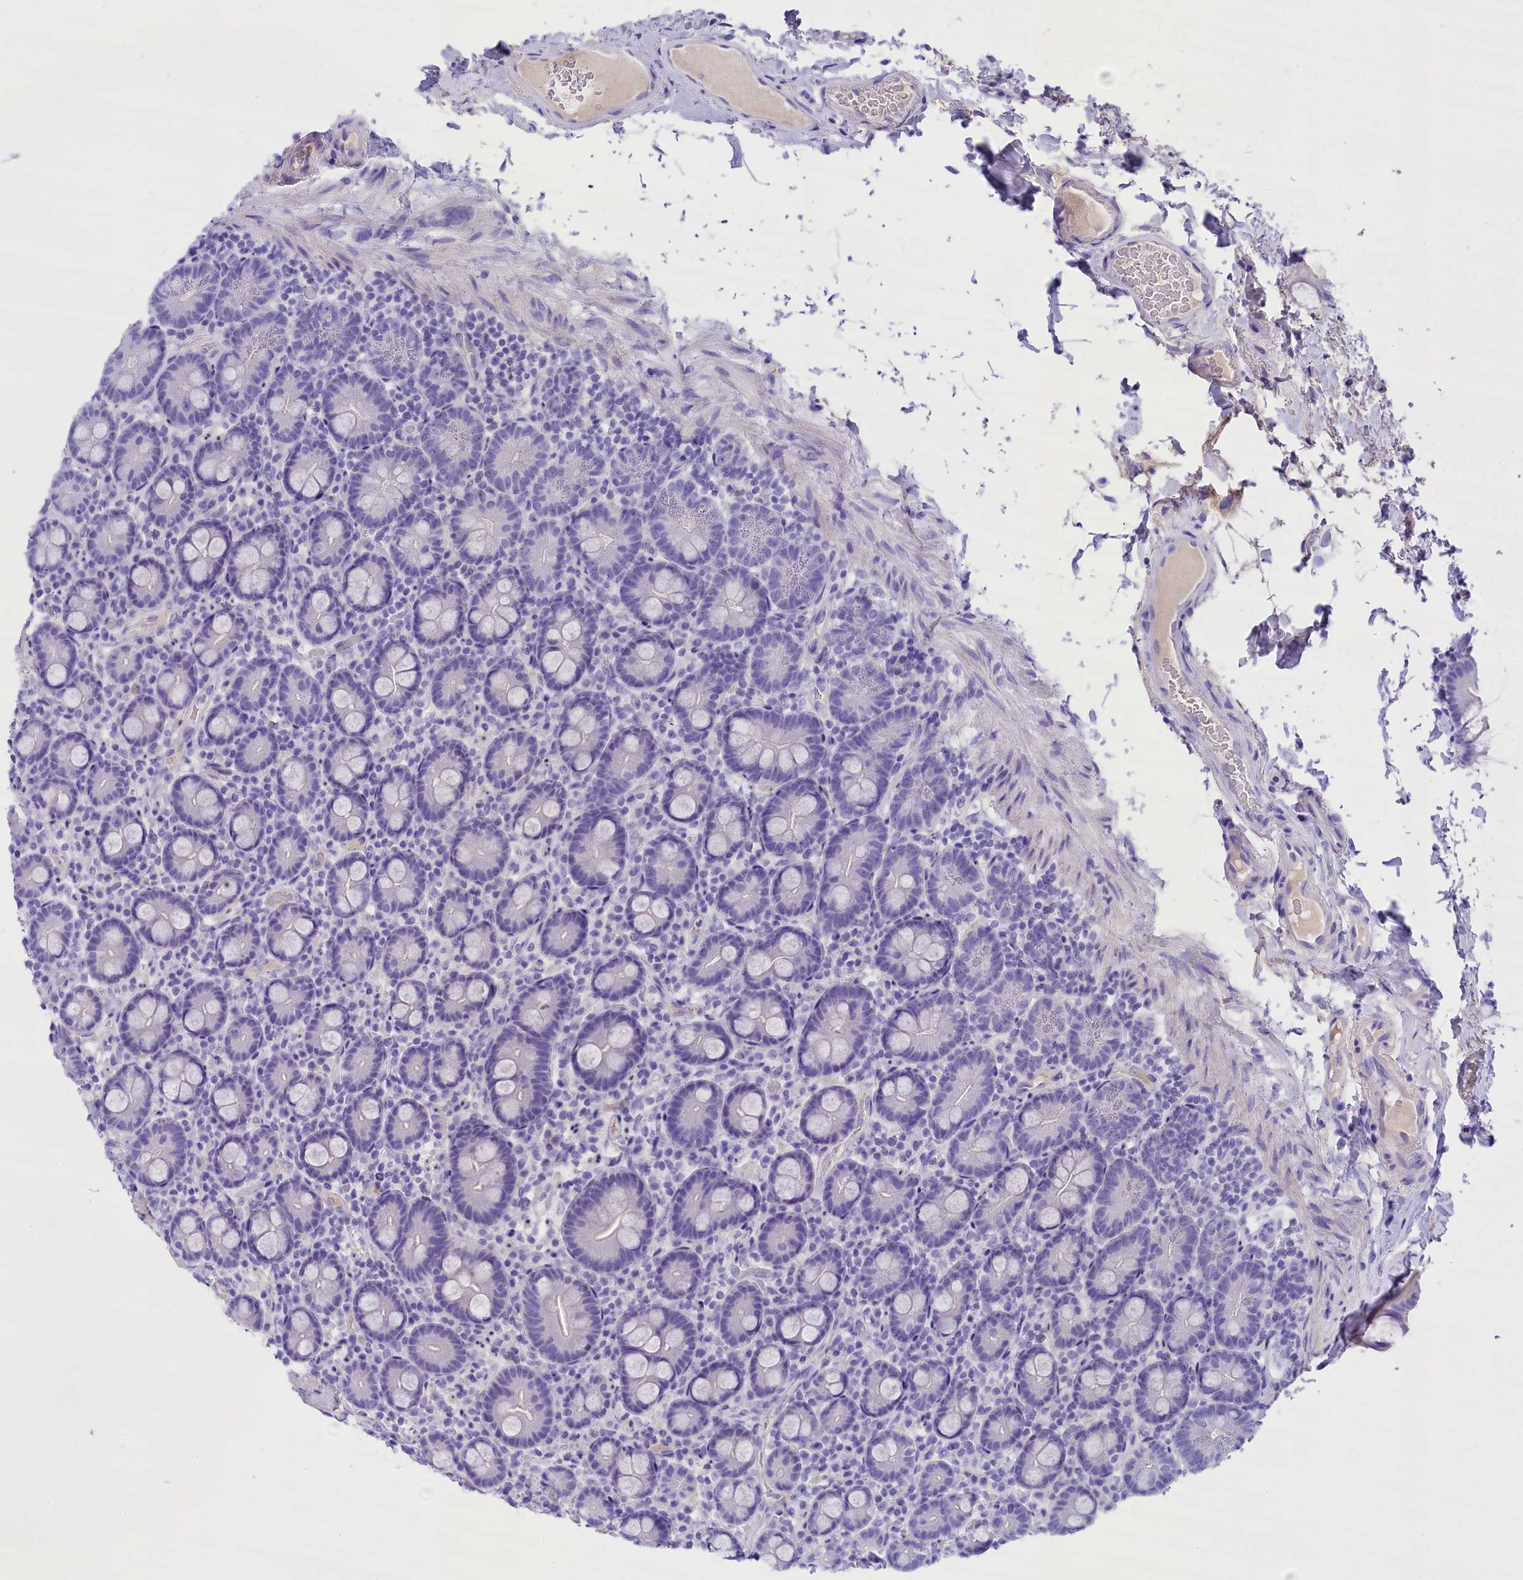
{"staining": {"intensity": "negative", "quantity": "none", "location": "none"}, "tissue": "small intestine", "cell_type": "Glandular cells", "image_type": "normal", "snomed": [{"axis": "morphology", "description": "Normal tissue, NOS"}, {"axis": "topography", "description": "Small intestine"}], "caption": "A photomicrograph of small intestine stained for a protein reveals no brown staining in glandular cells.", "gene": "SKIDA1", "patient": {"sex": "female", "age": 68}}